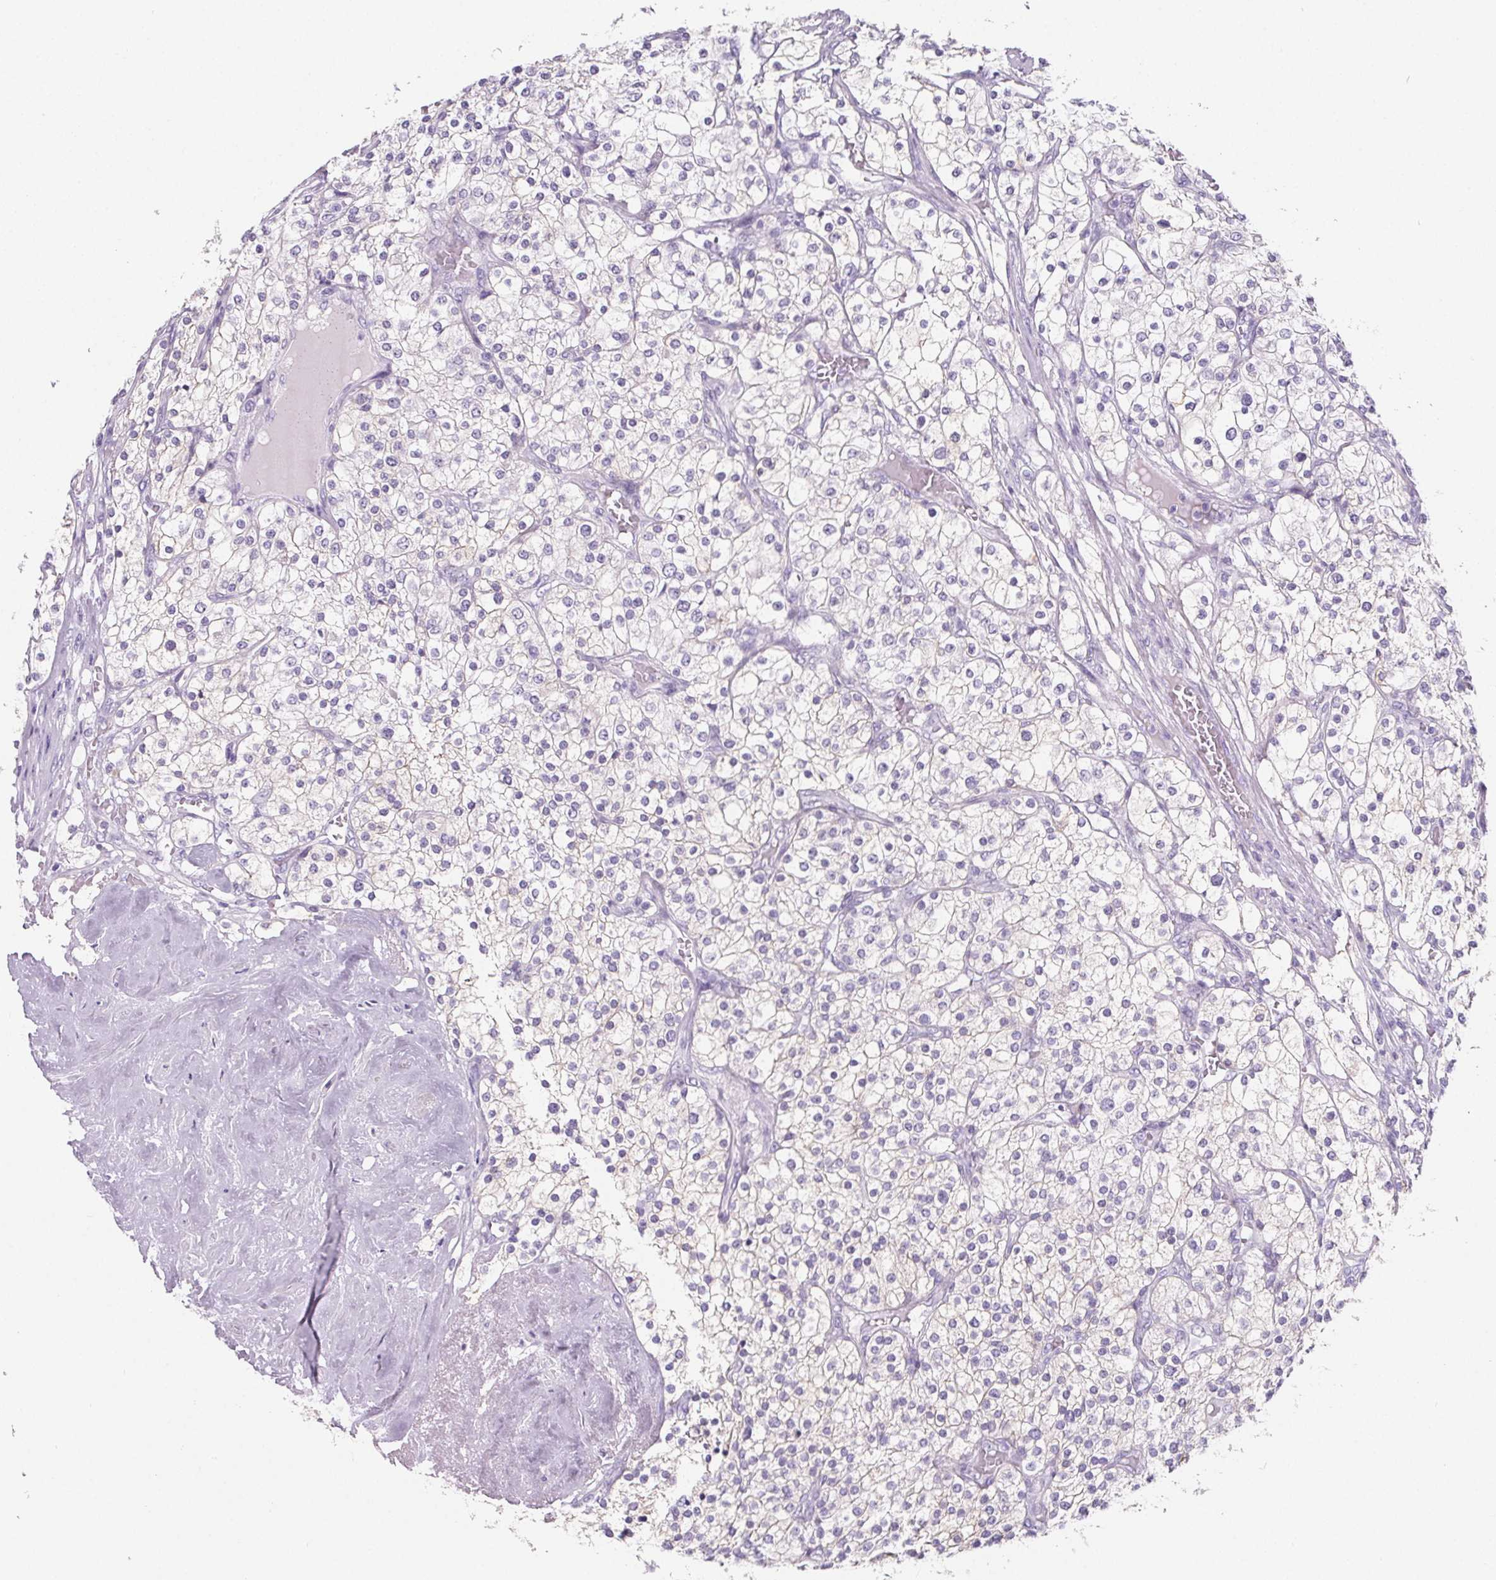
{"staining": {"intensity": "negative", "quantity": "none", "location": "none"}, "tissue": "renal cancer", "cell_type": "Tumor cells", "image_type": "cancer", "snomed": [{"axis": "morphology", "description": "Adenocarcinoma, NOS"}, {"axis": "topography", "description": "Kidney"}], "caption": "DAB immunohistochemical staining of human adenocarcinoma (renal) reveals no significant expression in tumor cells. The staining was performed using DAB to visualize the protein expression in brown, while the nuclei were stained in blue with hematoxylin (Magnification: 20x).", "gene": "ADRB1", "patient": {"sex": "male", "age": 80}}